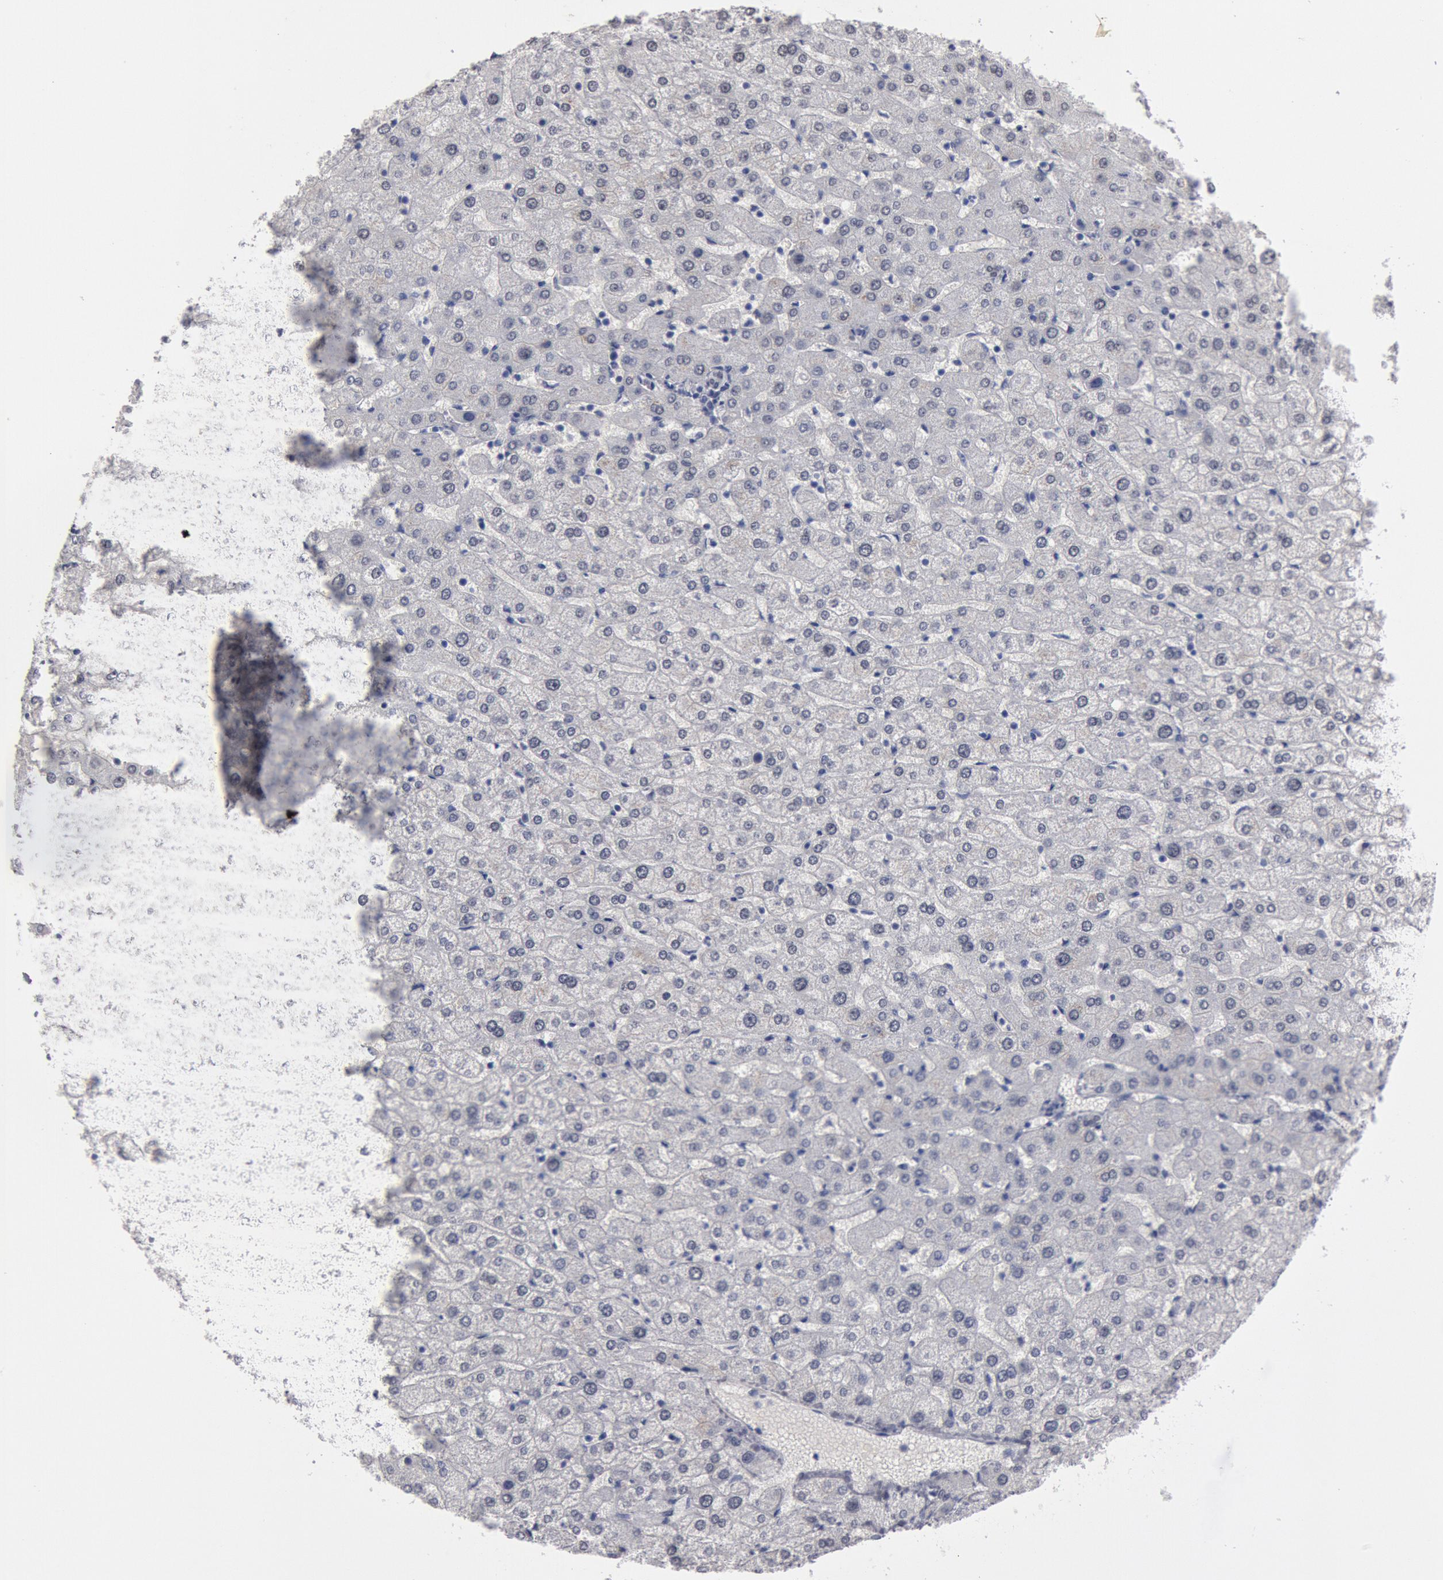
{"staining": {"intensity": "negative", "quantity": "none", "location": "none"}, "tissue": "liver", "cell_type": "Hepatocytes", "image_type": "normal", "snomed": [{"axis": "morphology", "description": "Normal tissue, NOS"}, {"axis": "morphology", "description": "Fibrosis, NOS"}, {"axis": "topography", "description": "Liver"}], "caption": "Hepatocytes show no significant protein positivity in unremarkable liver.", "gene": "FOXA2", "patient": {"sex": "female", "age": 29}}